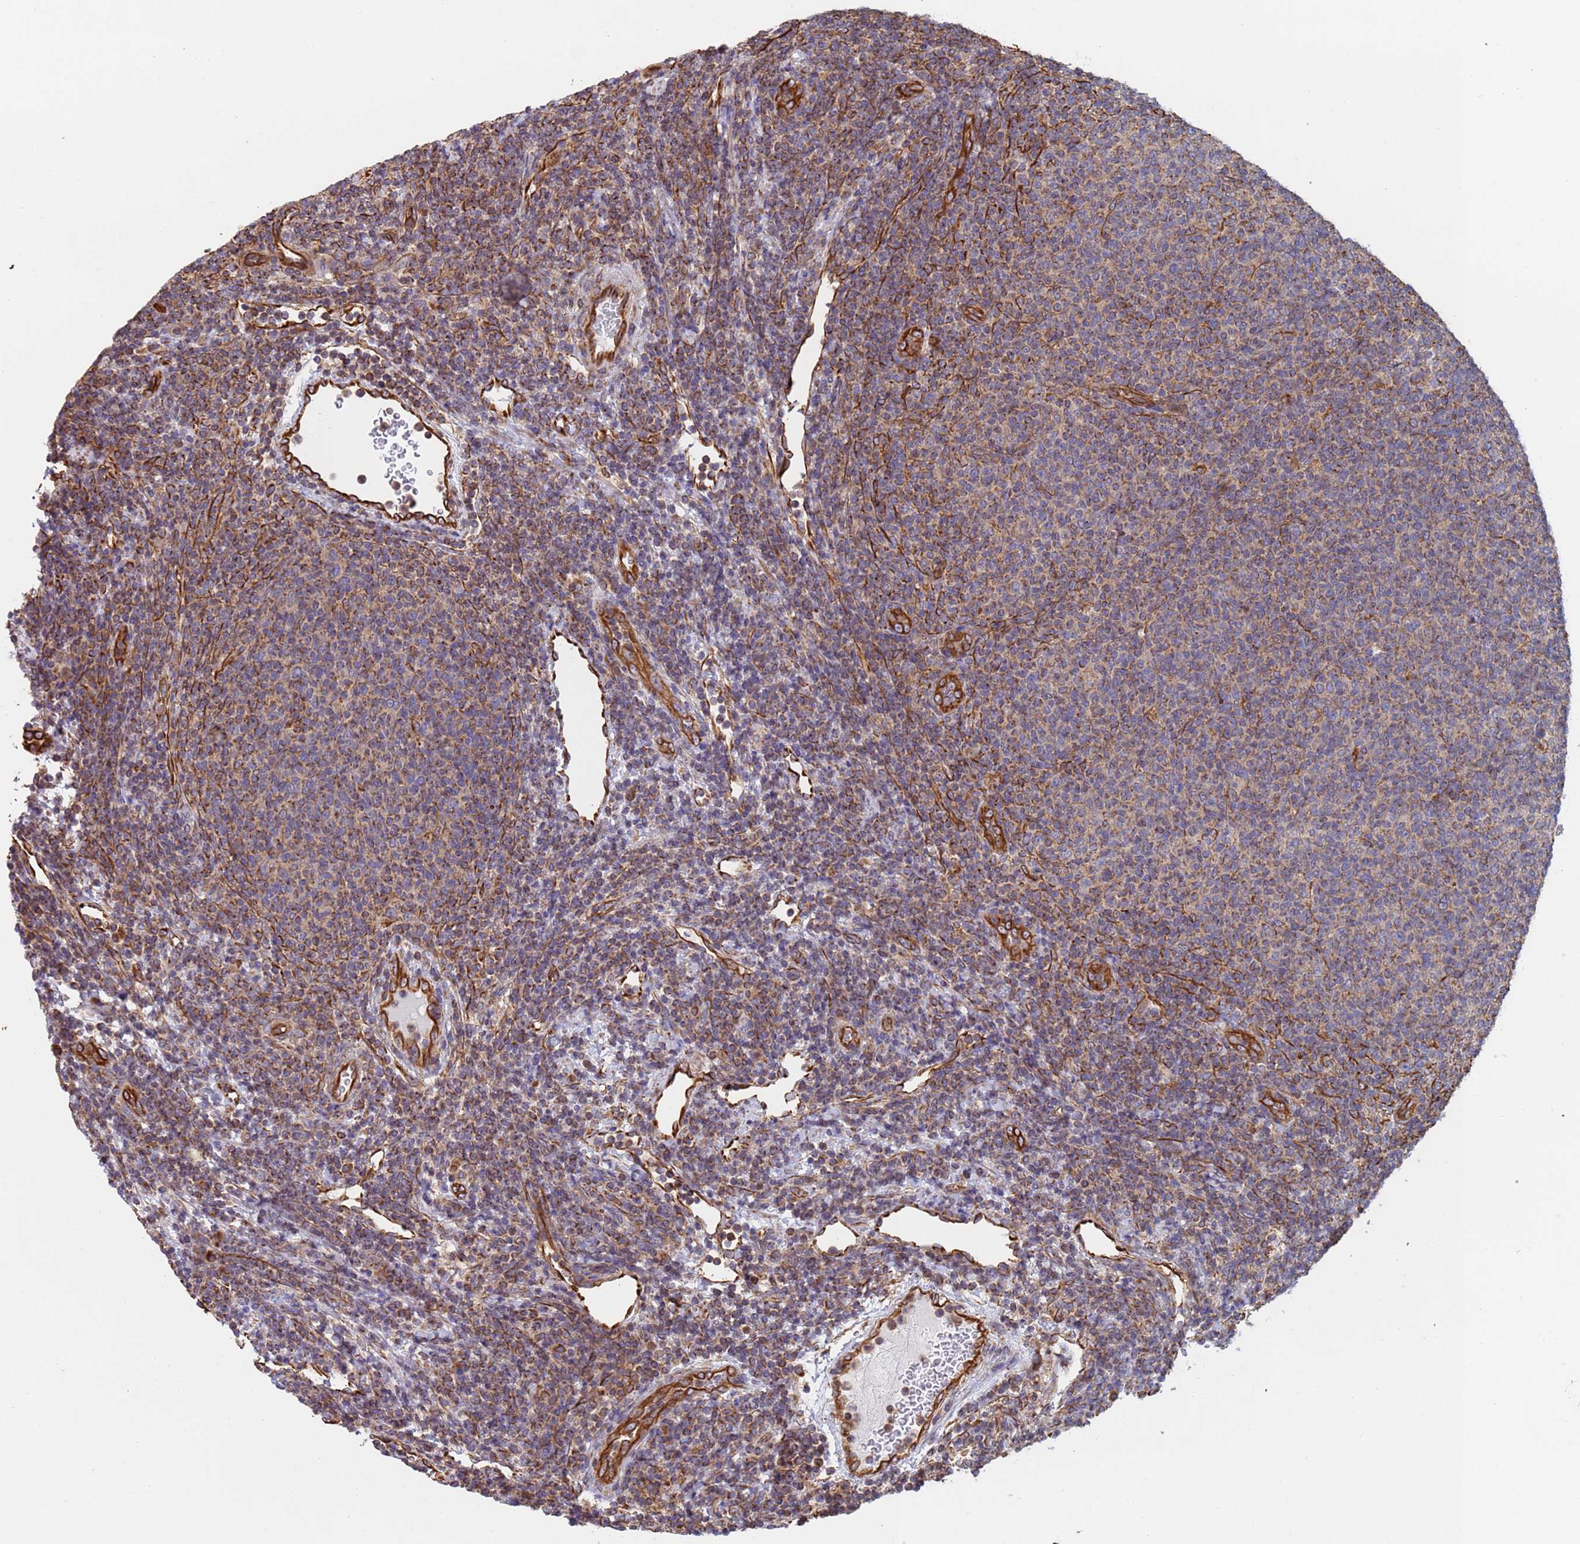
{"staining": {"intensity": "moderate", "quantity": "25%-75%", "location": "cytoplasmic/membranous"}, "tissue": "lymphoma", "cell_type": "Tumor cells", "image_type": "cancer", "snomed": [{"axis": "morphology", "description": "Malignant lymphoma, non-Hodgkin's type, Low grade"}, {"axis": "topography", "description": "Lymph node"}], "caption": "Low-grade malignant lymphoma, non-Hodgkin's type stained with DAB (3,3'-diaminobenzidine) immunohistochemistry (IHC) reveals medium levels of moderate cytoplasmic/membranous expression in approximately 25%-75% of tumor cells. (DAB = brown stain, brightfield microscopy at high magnification).", "gene": "NUDT12", "patient": {"sex": "male", "age": 66}}